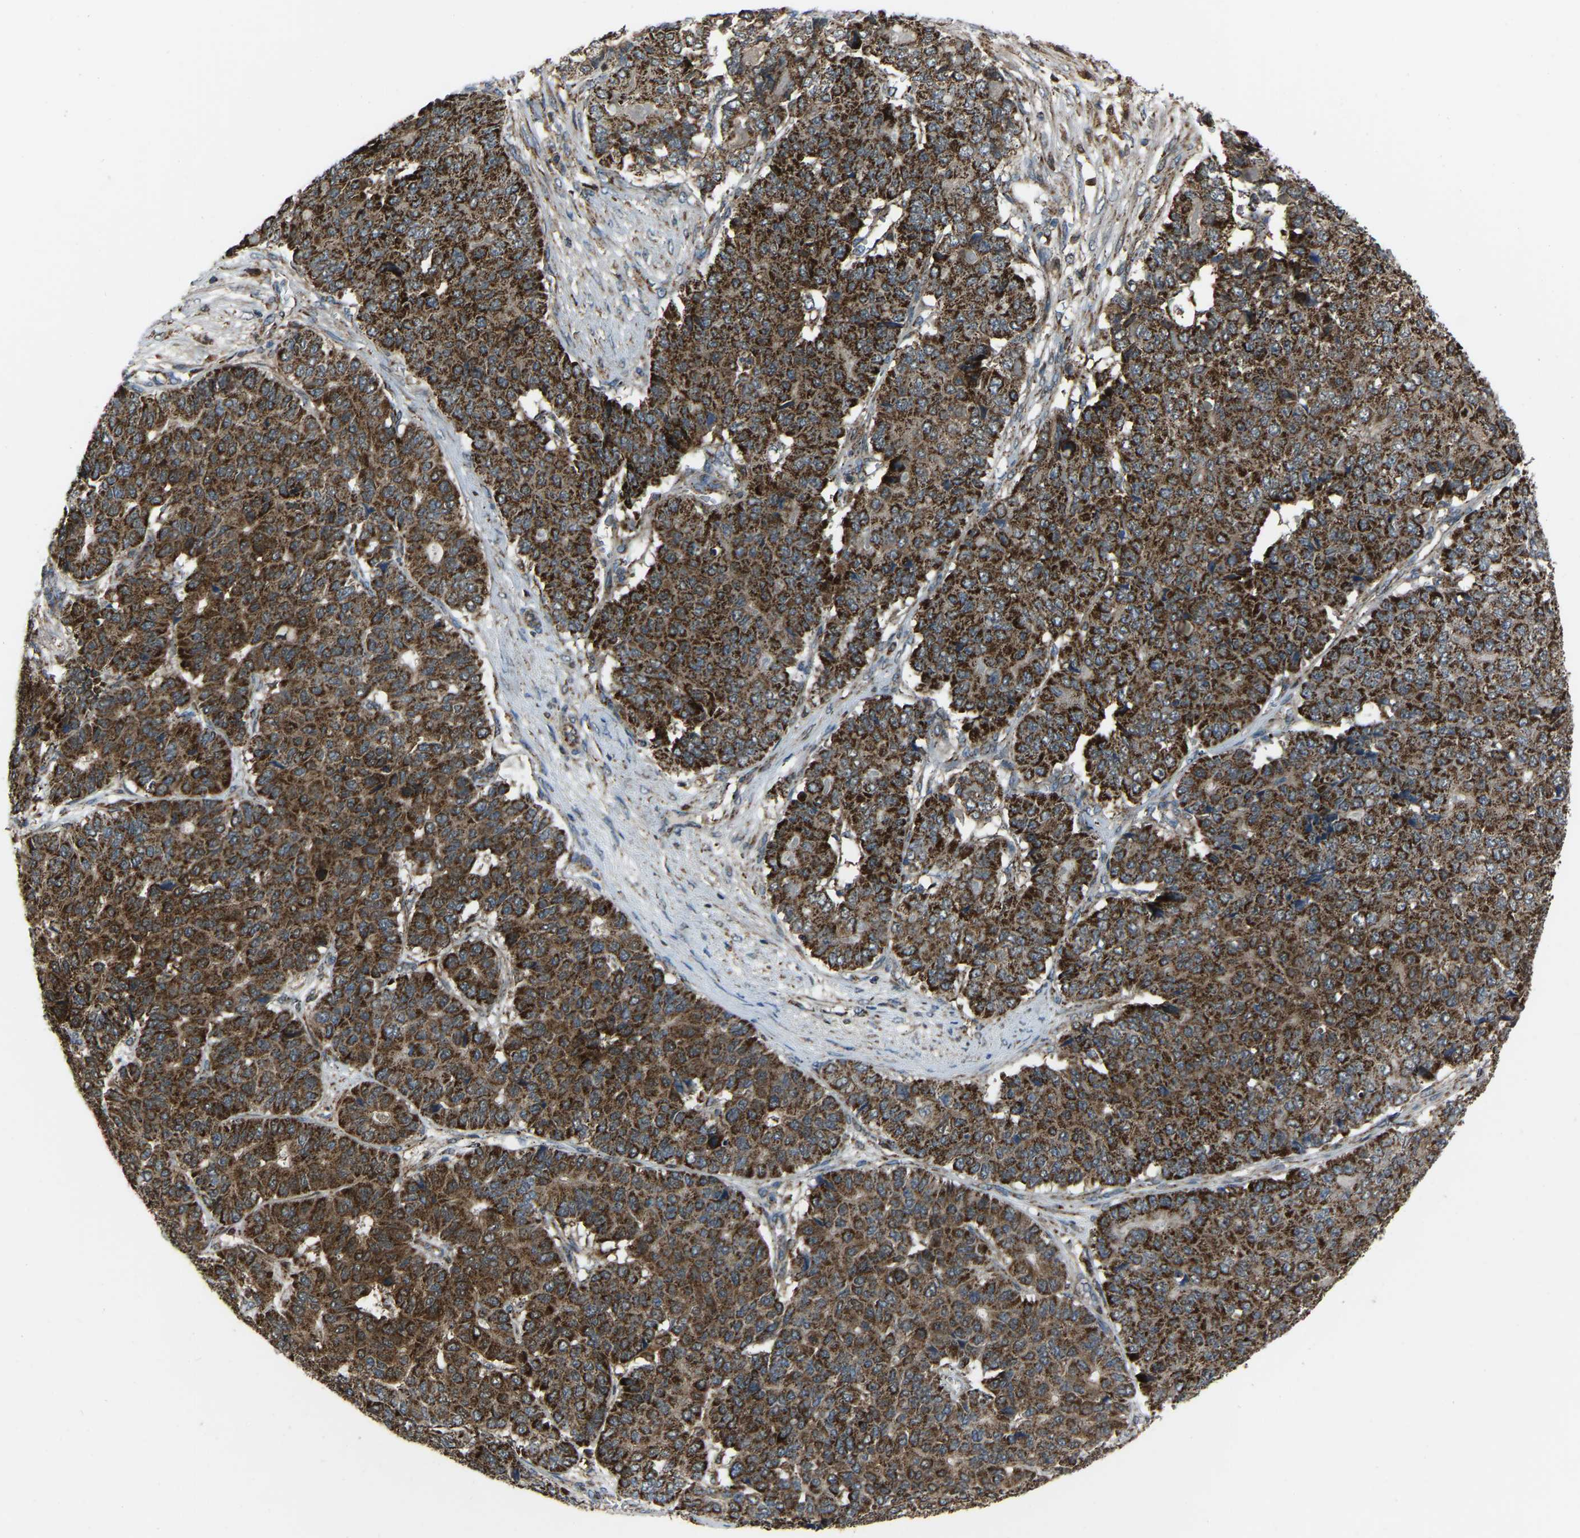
{"staining": {"intensity": "strong", "quantity": ">75%", "location": "cytoplasmic/membranous"}, "tissue": "pancreatic cancer", "cell_type": "Tumor cells", "image_type": "cancer", "snomed": [{"axis": "morphology", "description": "Adenocarcinoma, NOS"}, {"axis": "topography", "description": "Pancreas"}], "caption": "Immunohistochemistry photomicrograph of neoplastic tissue: pancreatic cancer (adenocarcinoma) stained using IHC demonstrates high levels of strong protein expression localized specifically in the cytoplasmic/membranous of tumor cells, appearing as a cytoplasmic/membranous brown color.", "gene": "AKR1A1", "patient": {"sex": "male", "age": 50}}